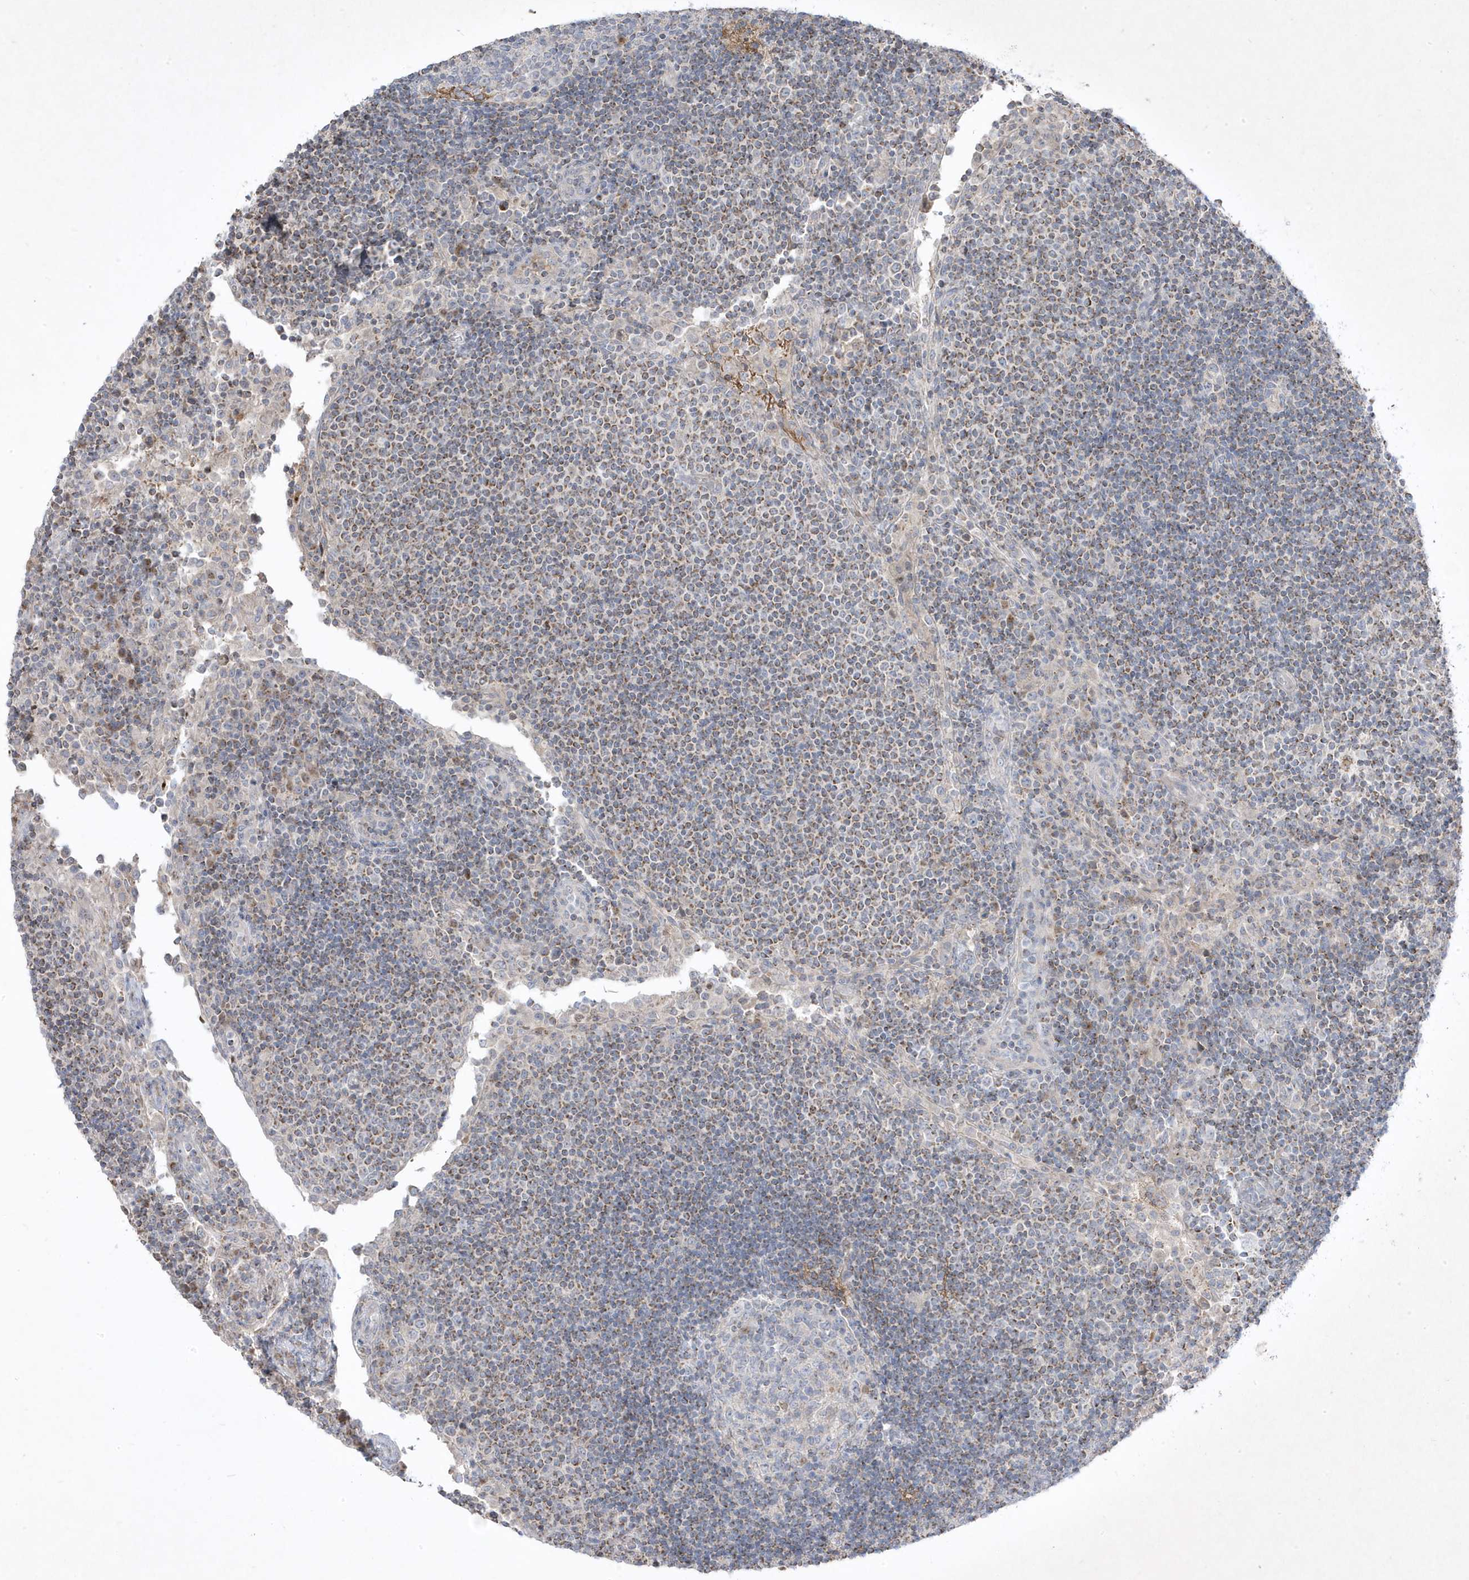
{"staining": {"intensity": "negative", "quantity": "none", "location": "none"}, "tissue": "lymph node", "cell_type": "Germinal center cells", "image_type": "normal", "snomed": [{"axis": "morphology", "description": "Normal tissue, NOS"}, {"axis": "topography", "description": "Lymph node"}], "caption": "This is an IHC image of normal human lymph node. There is no expression in germinal center cells.", "gene": "ADAMTSL3", "patient": {"sex": "female", "age": 53}}